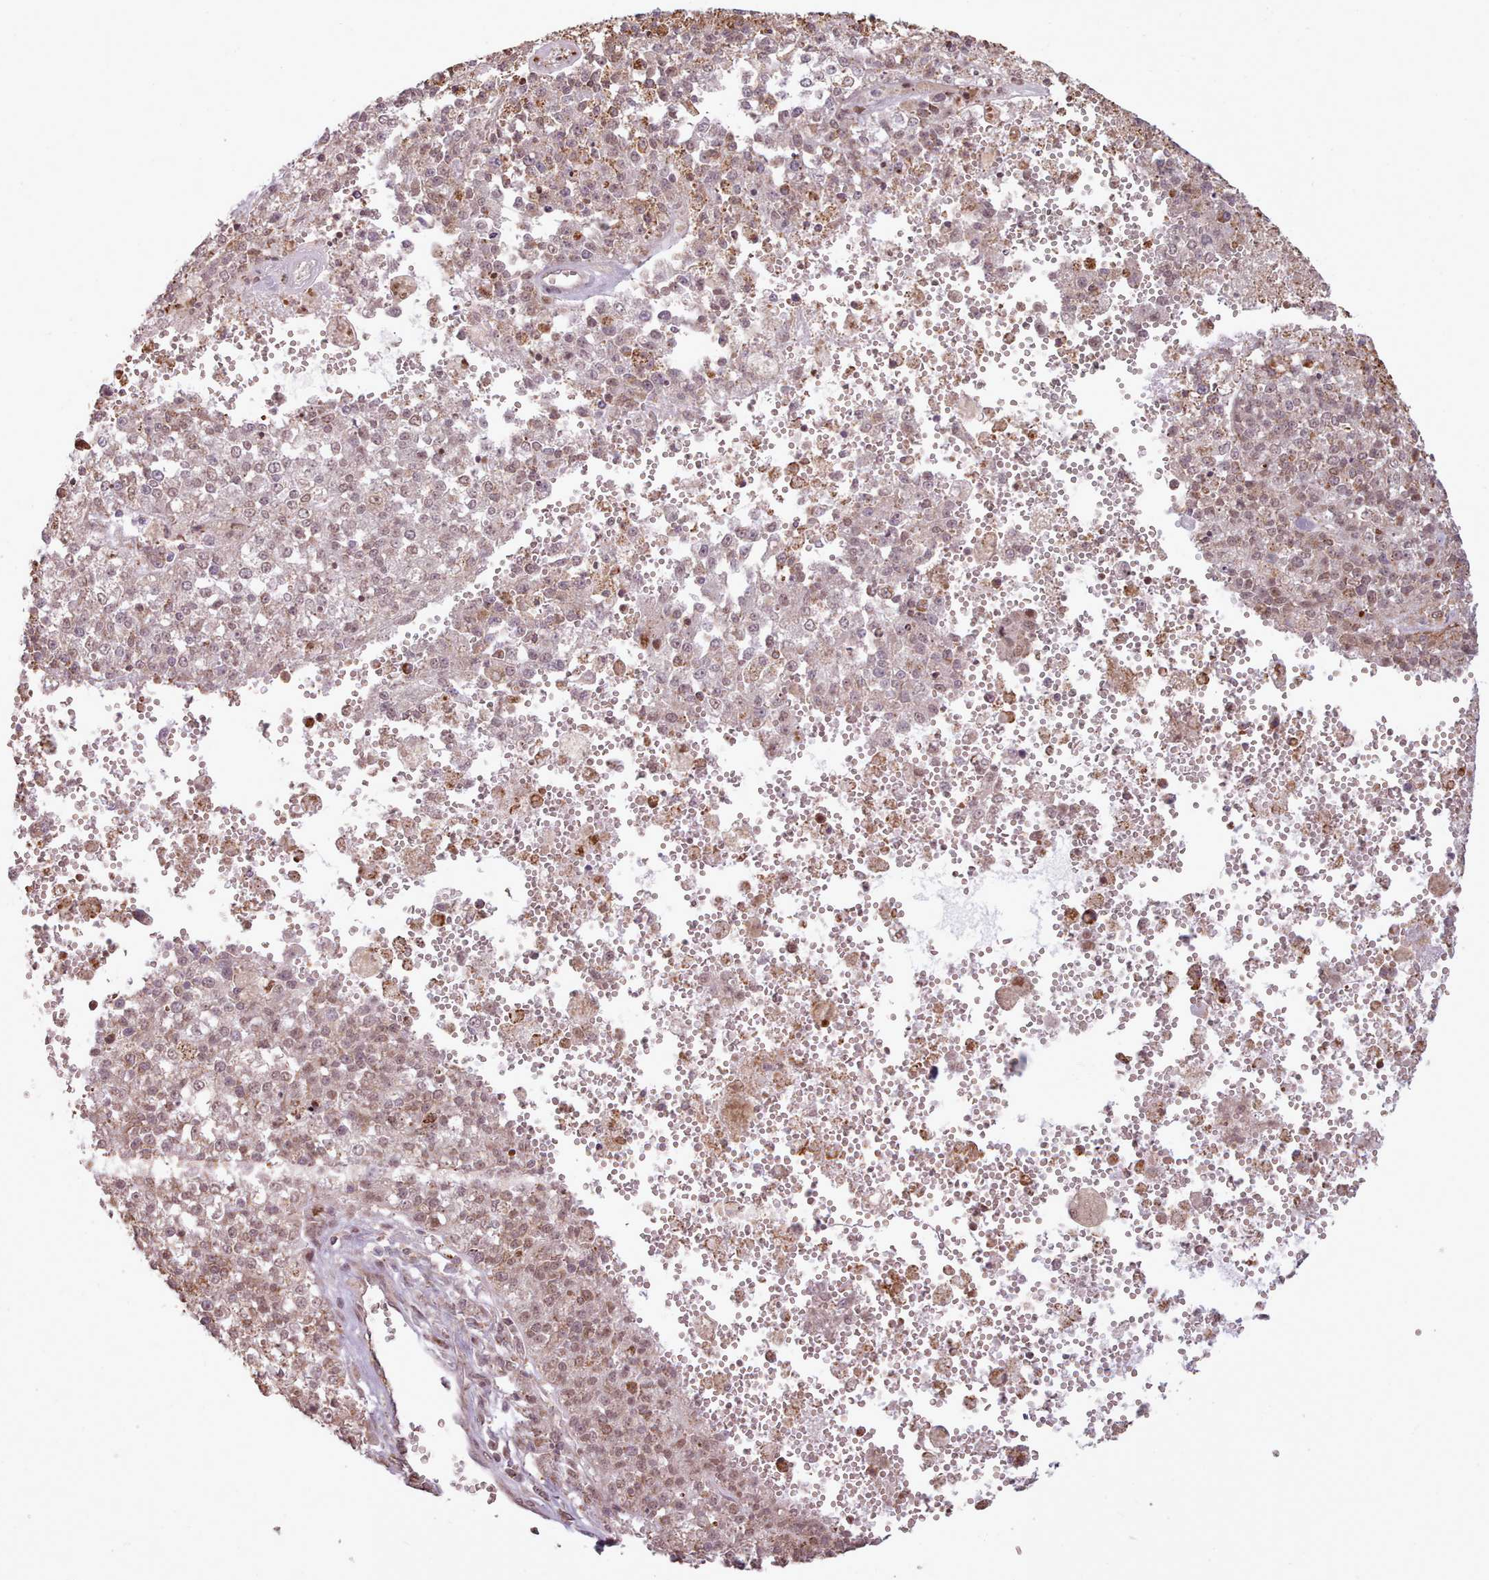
{"staining": {"intensity": "moderate", "quantity": ">75%", "location": "nuclear"}, "tissue": "melanoma", "cell_type": "Tumor cells", "image_type": "cancer", "snomed": [{"axis": "morphology", "description": "Malignant melanoma, NOS"}, {"axis": "topography", "description": "Skin"}], "caption": "This histopathology image demonstrates immunohistochemistry (IHC) staining of melanoma, with medium moderate nuclear staining in about >75% of tumor cells.", "gene": "ZMYM4", "patient": {"sex": "female", "age": 64}}